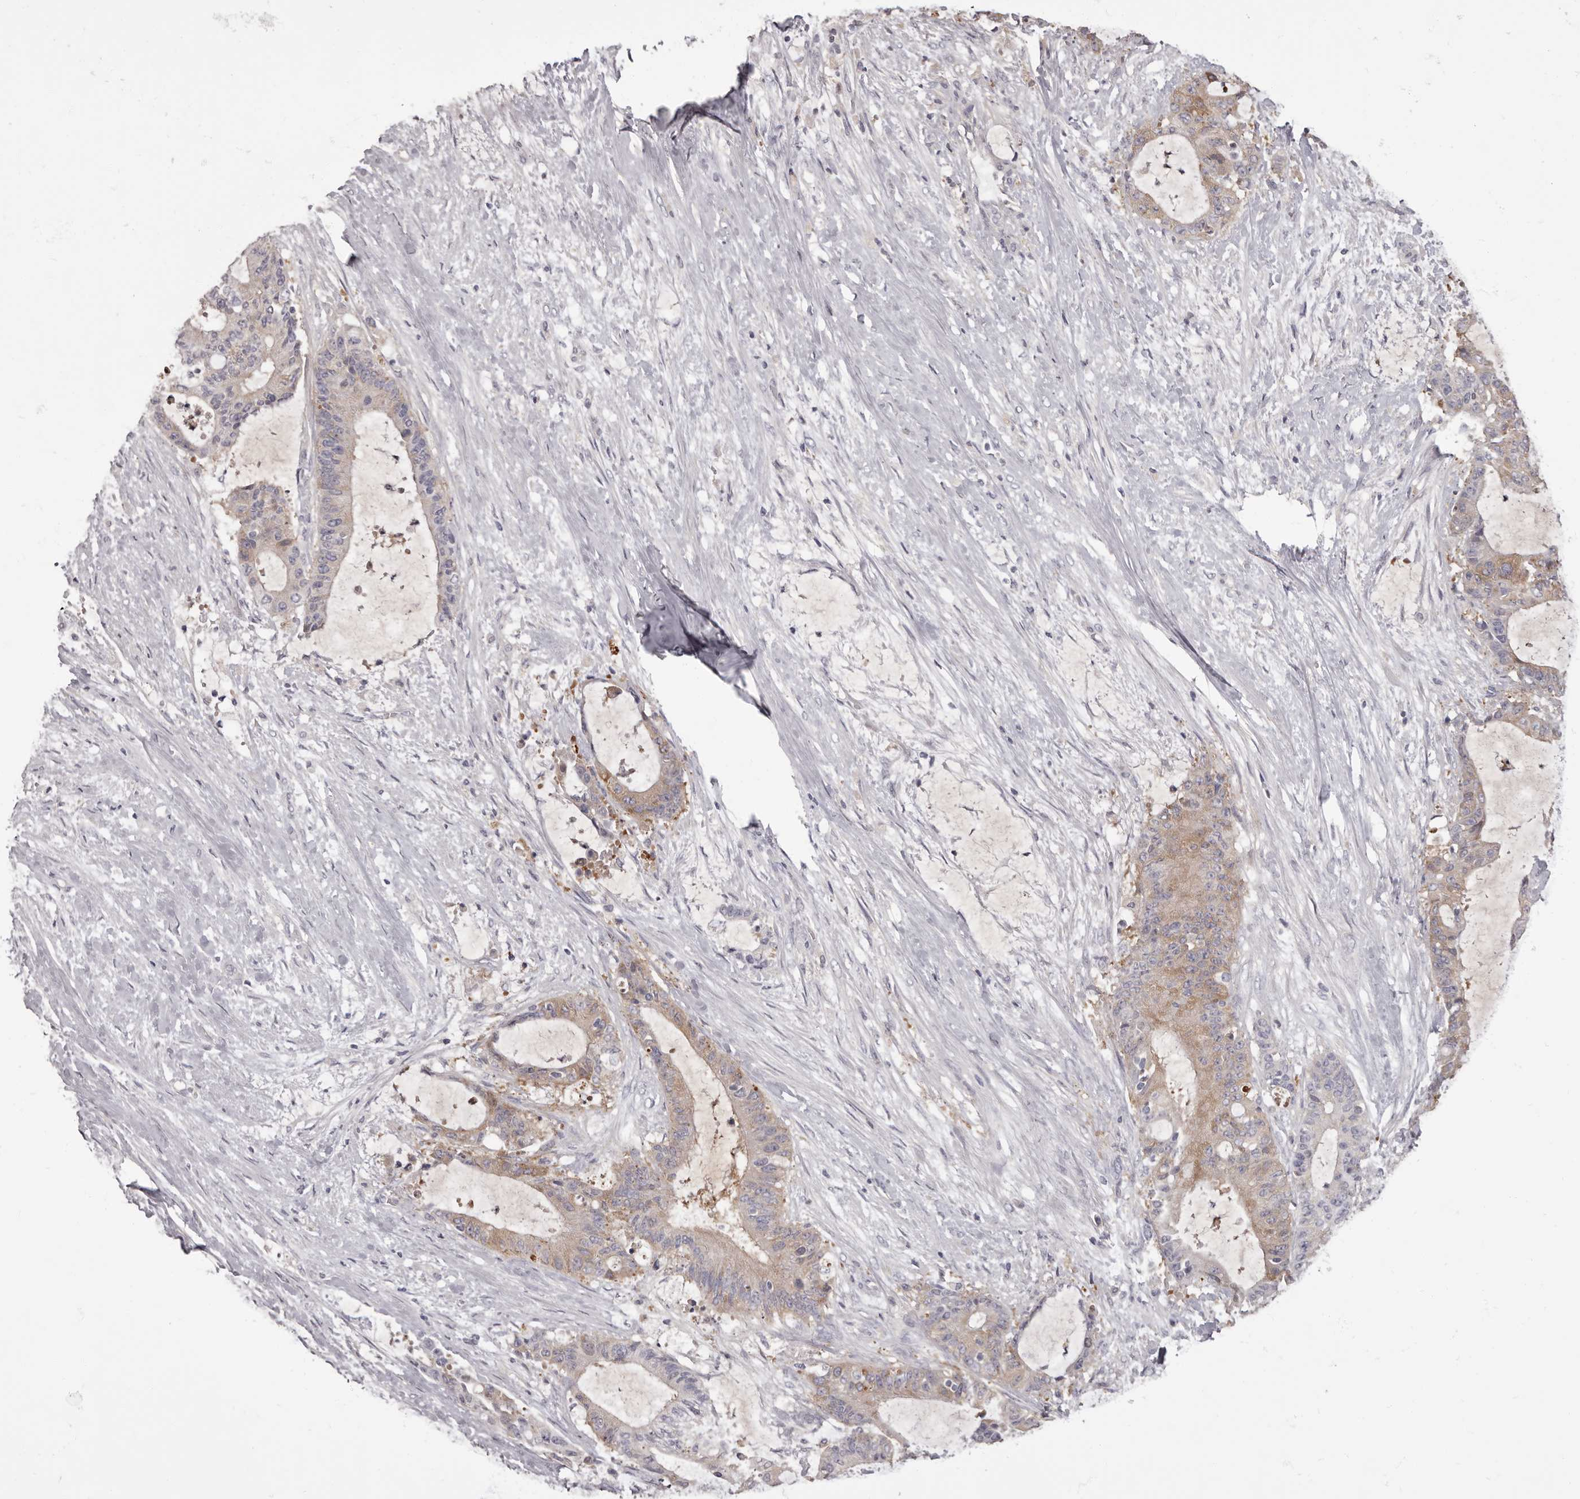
{"staining": {"intensity": "weak", "quantity": "25%-75%", "location": "cytoplasmic/membranous"}, "tissue": "liver cancer", "cell_type": "Tumor cells", "image_type": "cancer", "snomed": [{"axis": "morphology", "description": "Normal tissue, NOS"}, {"axis": "morphology", "description": "Cholangiocarcinoma"}, {"axis": "topography", "description": "Liver"}, {"axis": "topography", "description": "Peripheral nerve tissue"}], "caption": "Approximately 25%-75% of tumor cells in human cholangiocarcinoma (liver) demonstrate weak cytoplasmic/membranous protein positivity as visualized by brown immunohistochemical staining.", "gene": "APEH", "patient": {"sex": "female", "age": 73}}